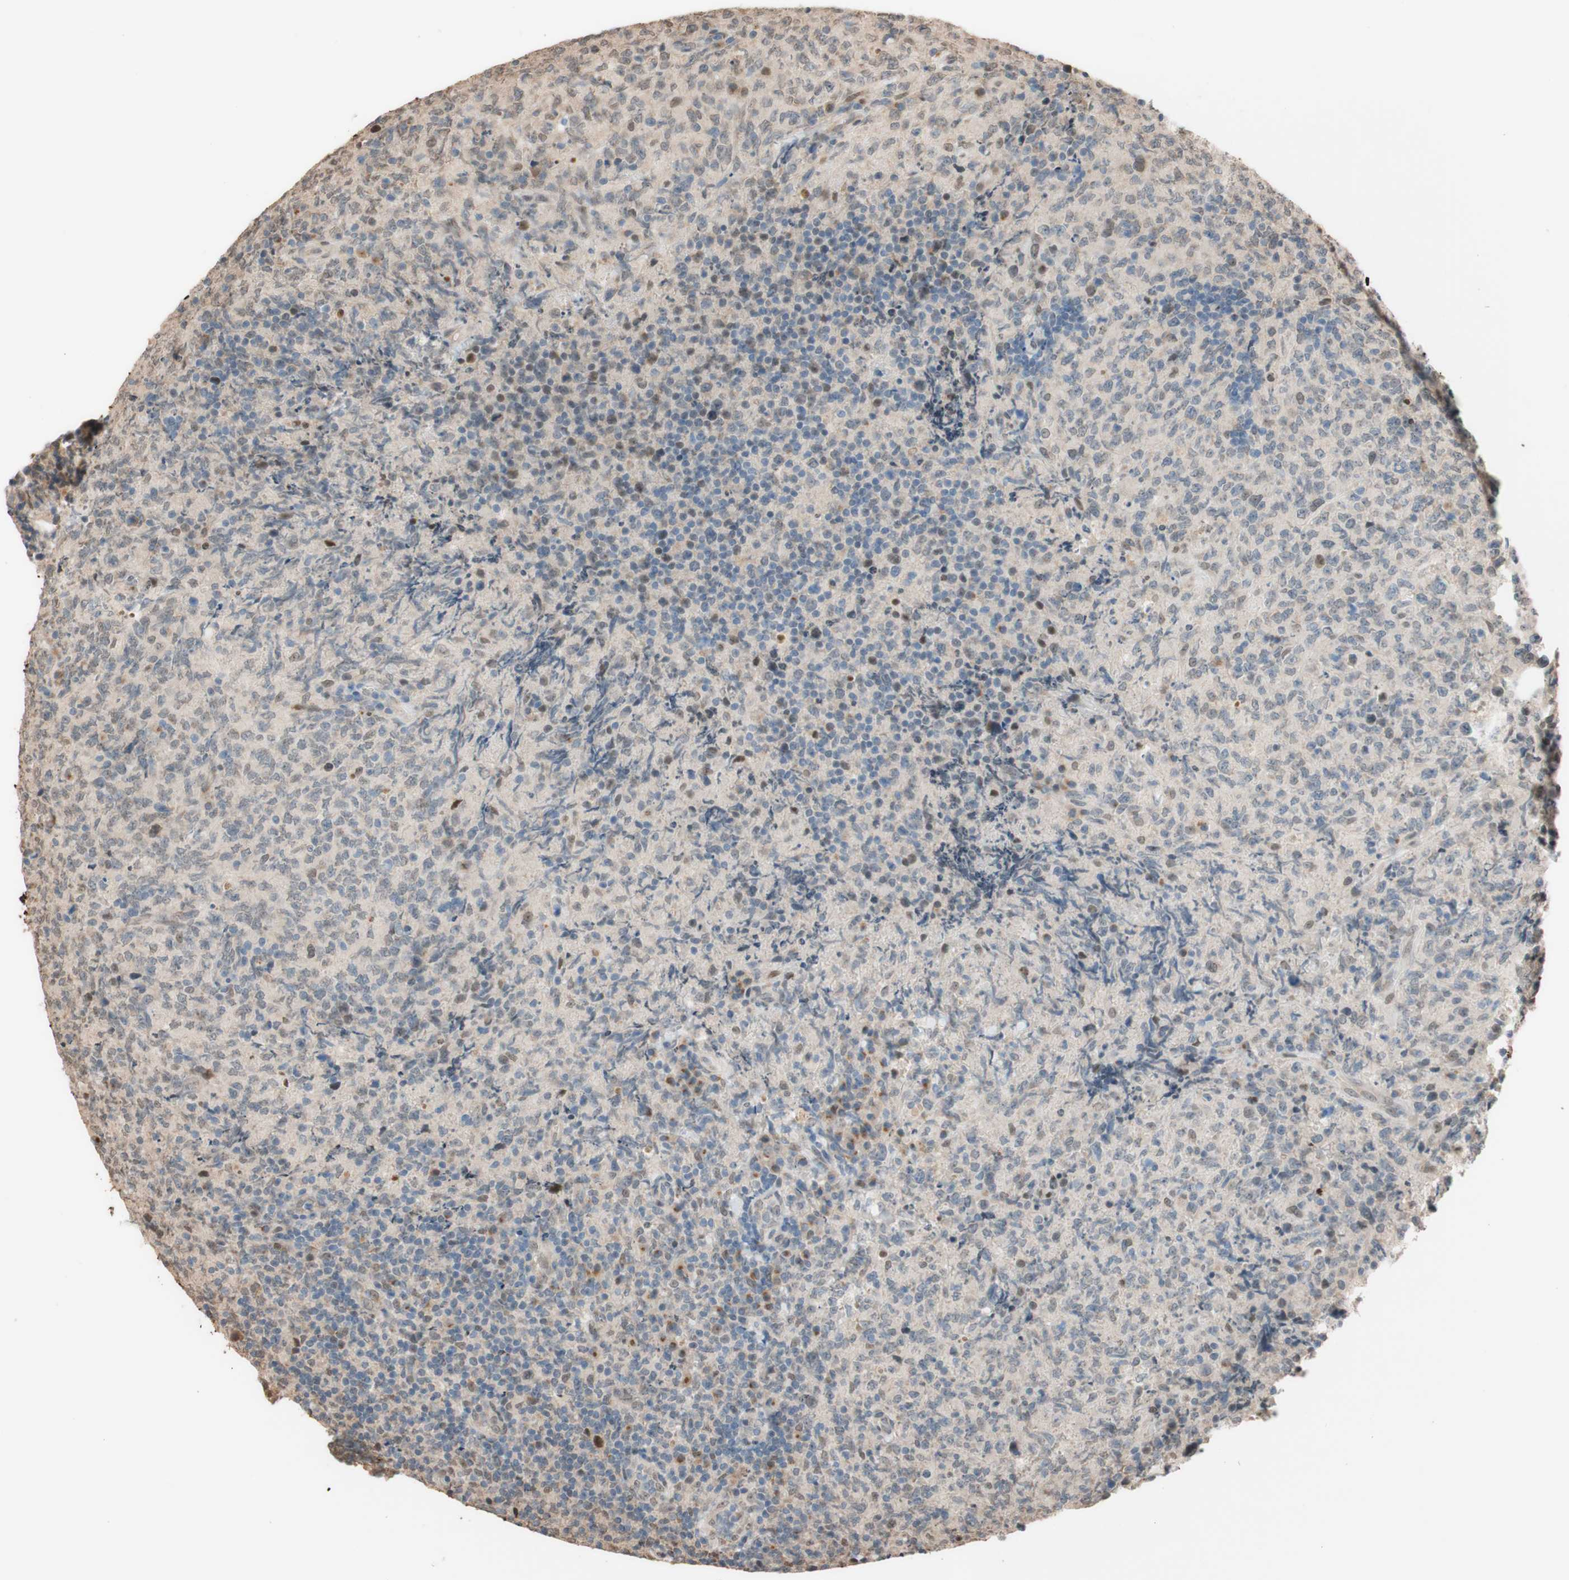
{"staining": {"intensity": "negative", "quantity": "none", "location": "none"}, "tissue": "lymphoma", "cell_type": "Tumor cells", "image_type": "cancer", "snomed": [{"axis": "morphology", "description": "Malignant lymphoma, non-Hodgkin's type, High grade"}, {"axis": "topography", "description": "Tonsil"}], "caption": "Immunohistochemical staining of lymphoma reveals no significant positivity in tumor cells.", "gene": "CCNC", "patient": {"sex": "female", "age": 36}}